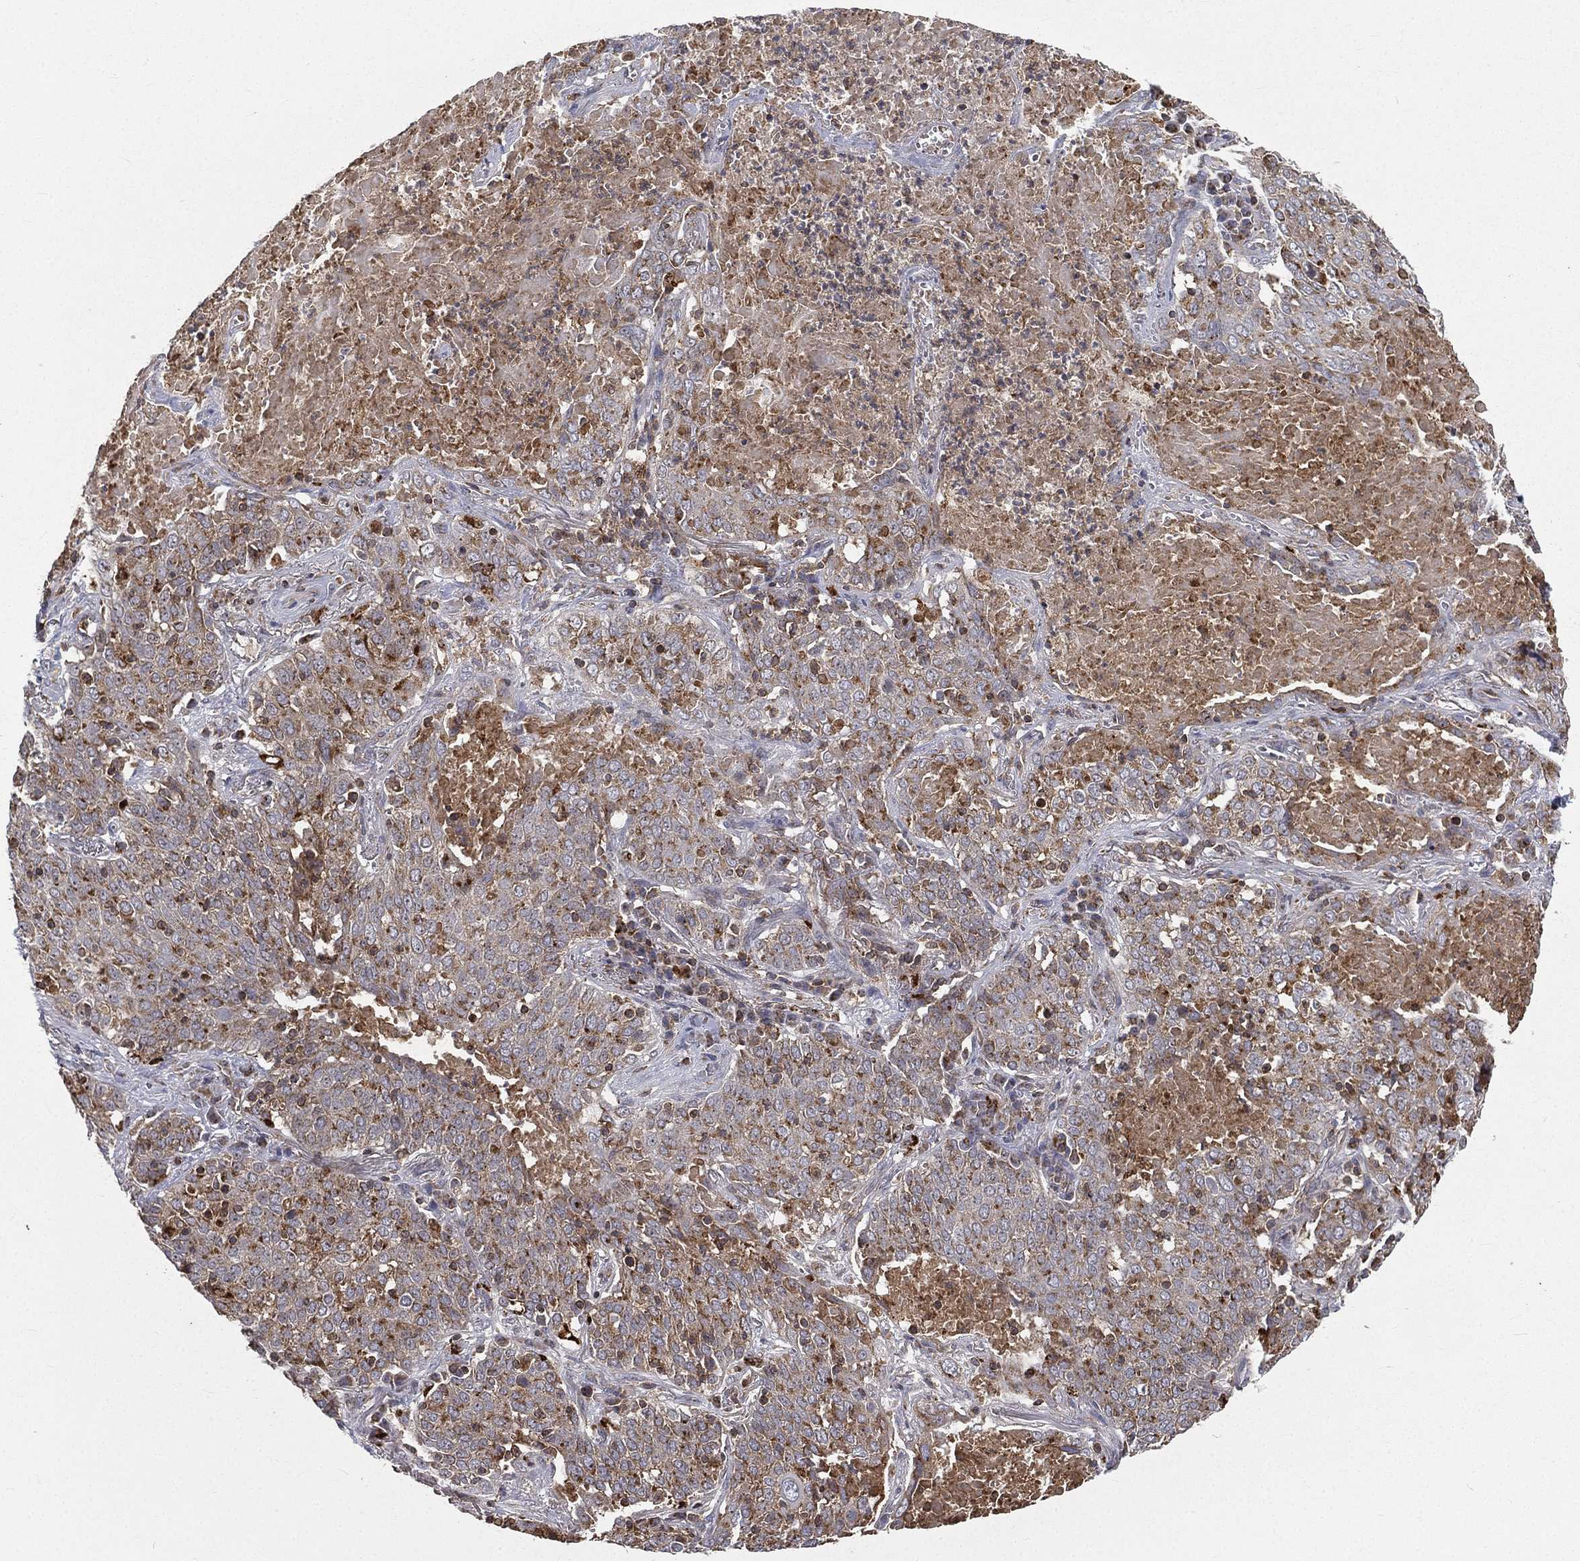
{"staining": {"intensity": "moderate", "quantity": "25%-75%", "location": "cytoplasmic/membranous"}, "tissue": "lung cancer", "cell_type": "Tumor cells", "image_type": "cancer", "snomed": [{"axis": "morphology", "description": "Squamous cell carcinoma, NOS"}, {"axis": "topography", "description": "Lung"}], "caption": "Immunohistochemical staining of lung cancer (squamous cell carcinoma) demonstrates moderate cytoplasmic/membranous protein expression in approximately 25%-75% of tumor cells. (DAB (3,3'-diaminobenzidine) = brown stain, brightfield microscopy at high magnification).", "gene": "RIN3", "patient": {"sex": "male", "age": 82}}